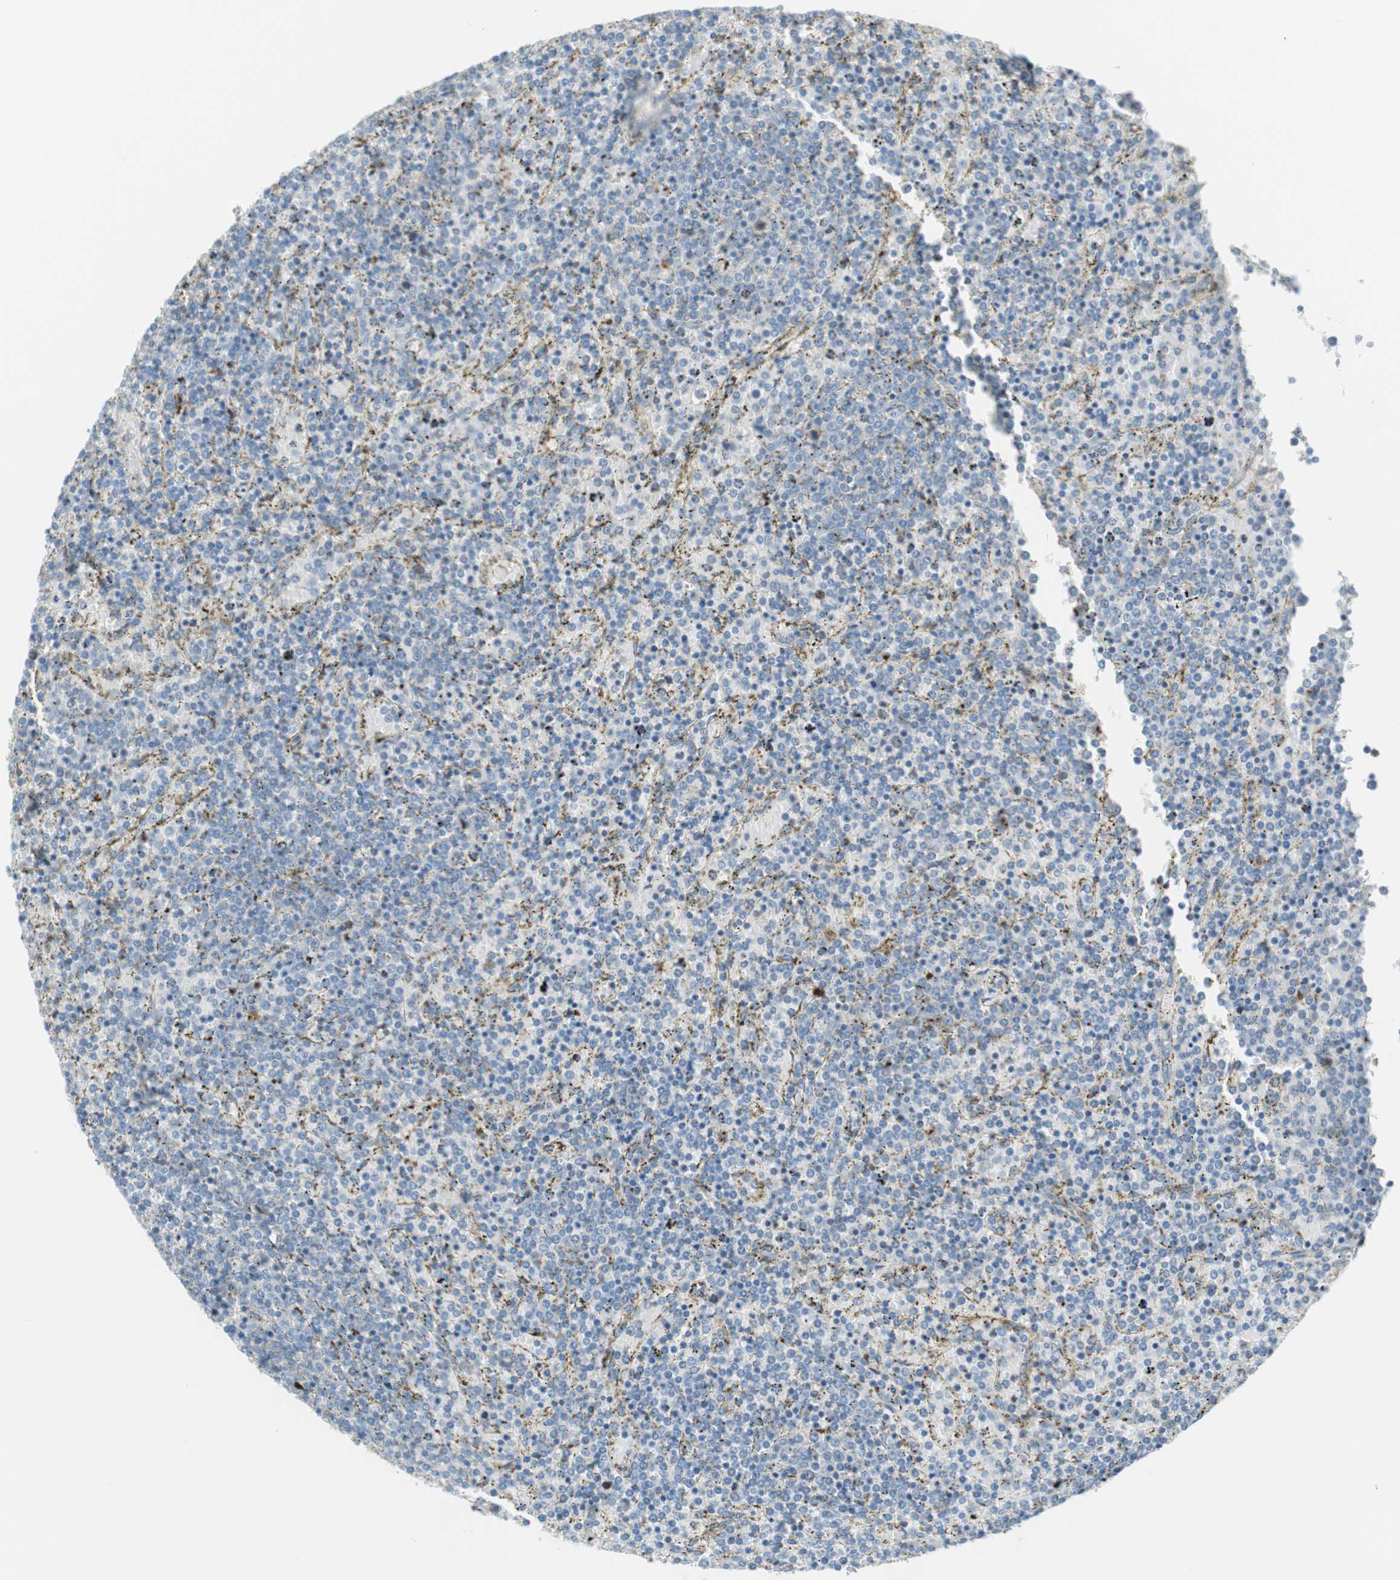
{"staining": {"intensity": "negative", "quantity": "none", "location": "none"}, "tissue": "lymphoma", "cell_type": "Tumor cells", "image_type": "cancer", "snomed": [{"axis": "morphology", "description": "Malignant lymphoma, non-Hodgkin's type, Low grade"}, {"axis": "topography", "description": "Spleen"}], "caption": "Tumor cells are negative for brown protein staining in malignant lymphoma, non-Hodgkin's type (low-grade). (DAB (3,3'-diaminobenzidine) immunohistochemistry (IHC) visualized using brightfield microscopy, high magnification).", "gene": "PTTG1", "patient": {"sex": "female", "age": 77}}